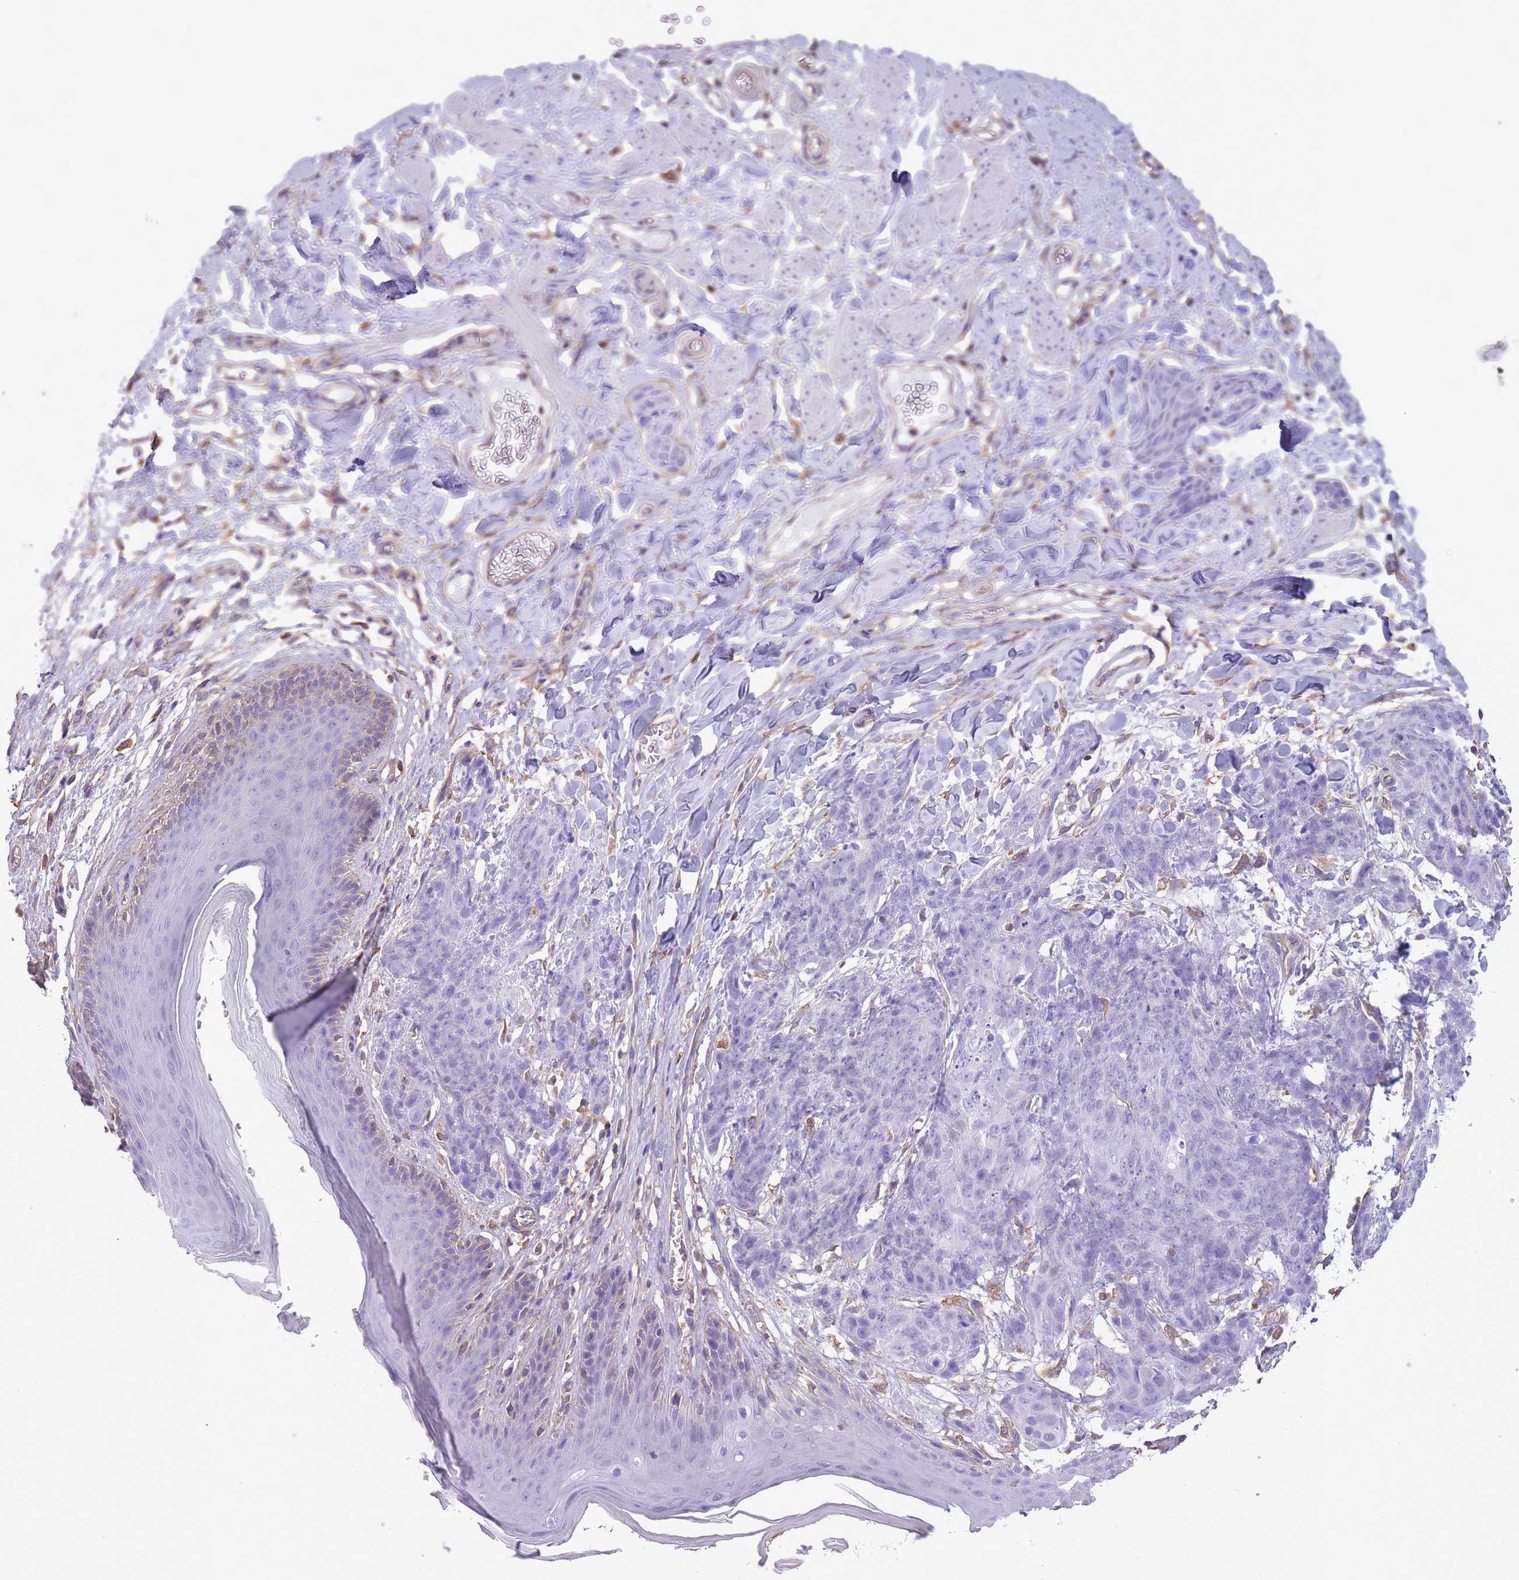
{"staining": {"intensity": "negative", "quantity": "none", "location": "none"}, "tissue": "skin cancer", "cell_type": "Tumor cells", "image_type": "cancer", "snomed": [{"axis": "morphology", "description": "Squamous cell carcinoma, NOS"}, {"axis": "topography", "description": "Skin"}, {"axis": "topography", "description": "Vulva"}], "caption": "The histopathology image displays no staining of tumor cells in skin cancer.", "gene": "ADD1", "patient": {"sex": "female", "age": 85}}